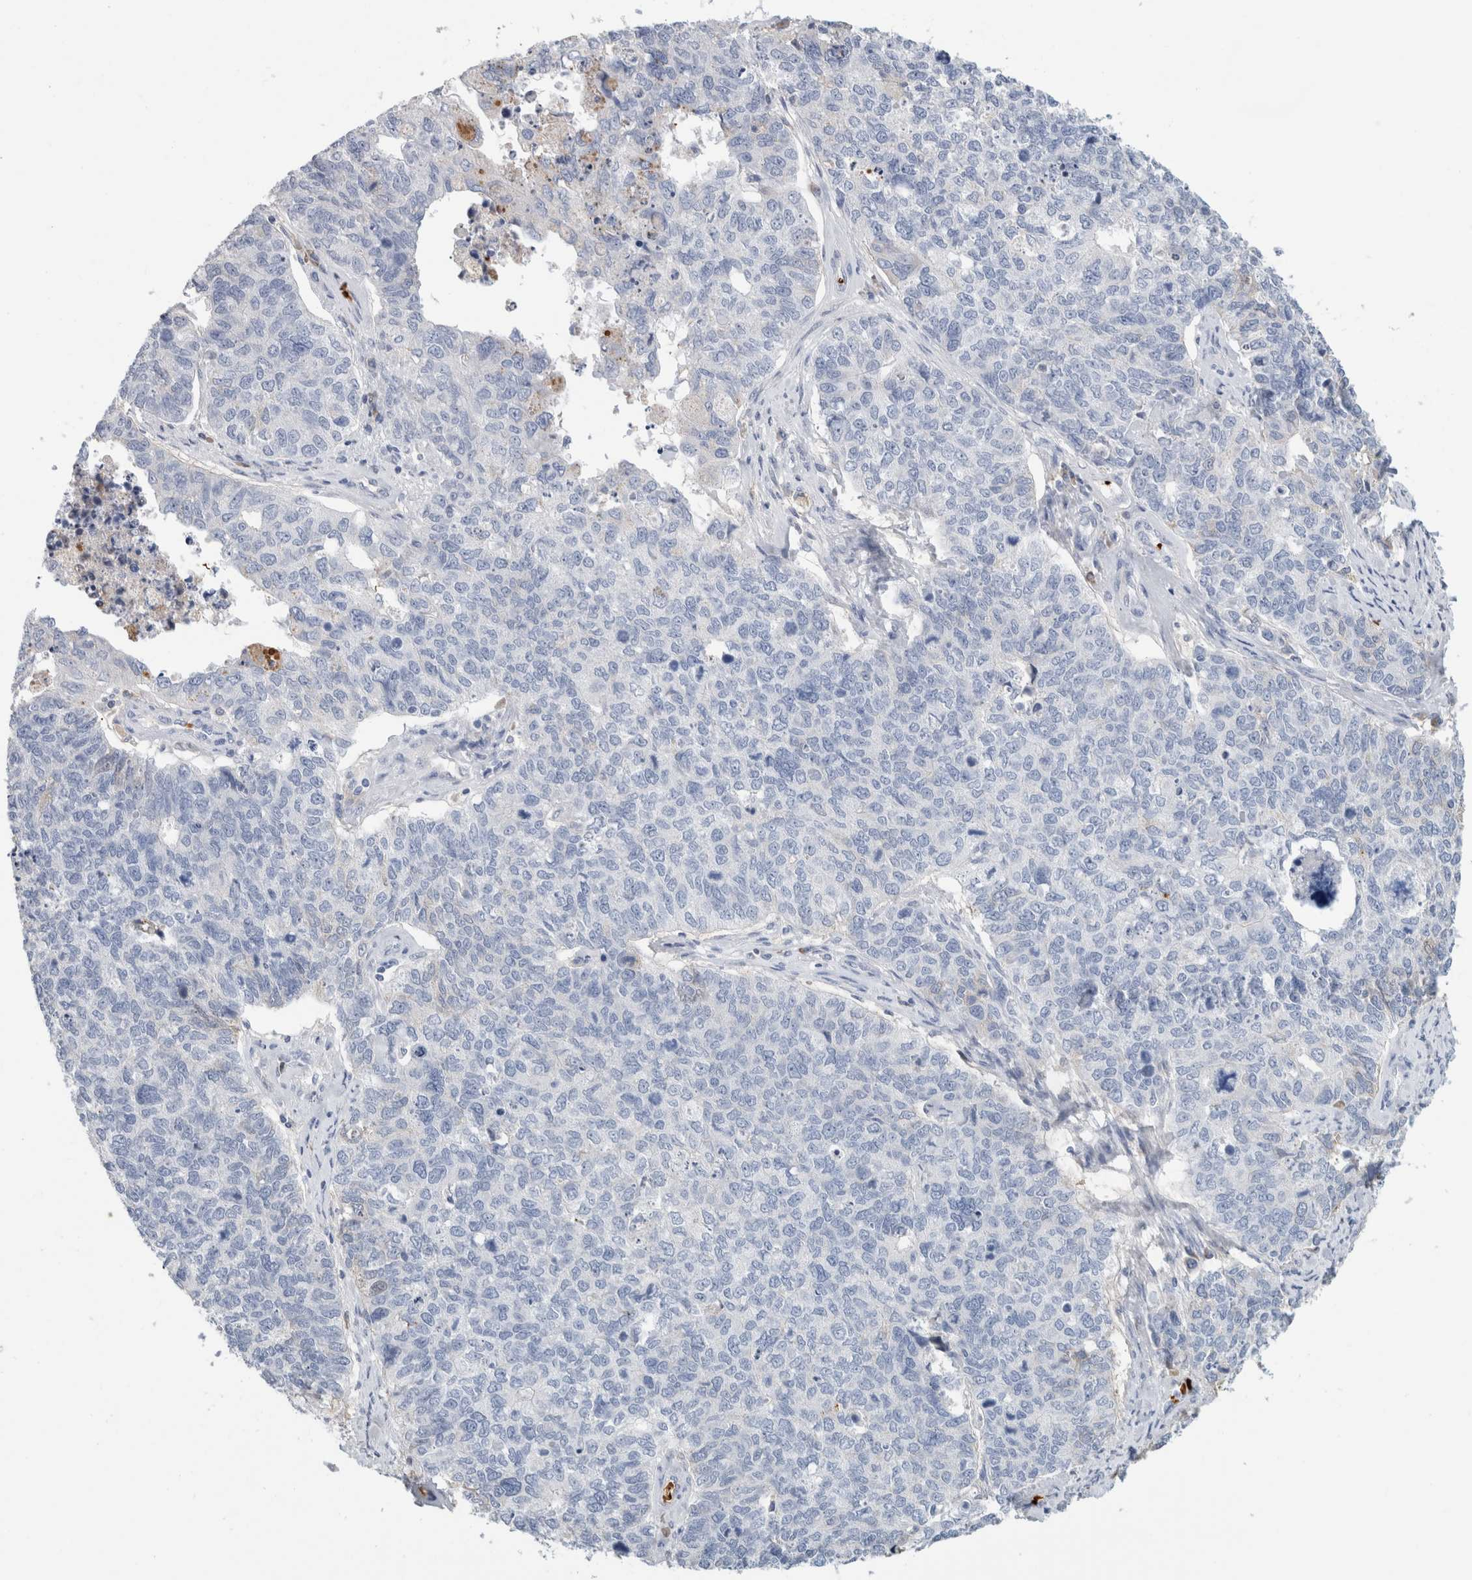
{"staining": {"intensity": "negative", "quantity": "none", "location": "none"}, "tissue": "cervical cancer", "cell_type": "Tumor cells", "image_type": "cancer", "snomed": [{"axis": "morphology", "description": "Squamous cell carcinoma, NOS"}, {"axis": "topography", "description": "Cervix"}], "caption": "An immunohistochemistry (IHC) histopathology image of cervical cancer is shown. There is no staining in tumor cells of cervical cancer.", "gene": "CA1", "patient": {"sex": "female", "age": 63}}